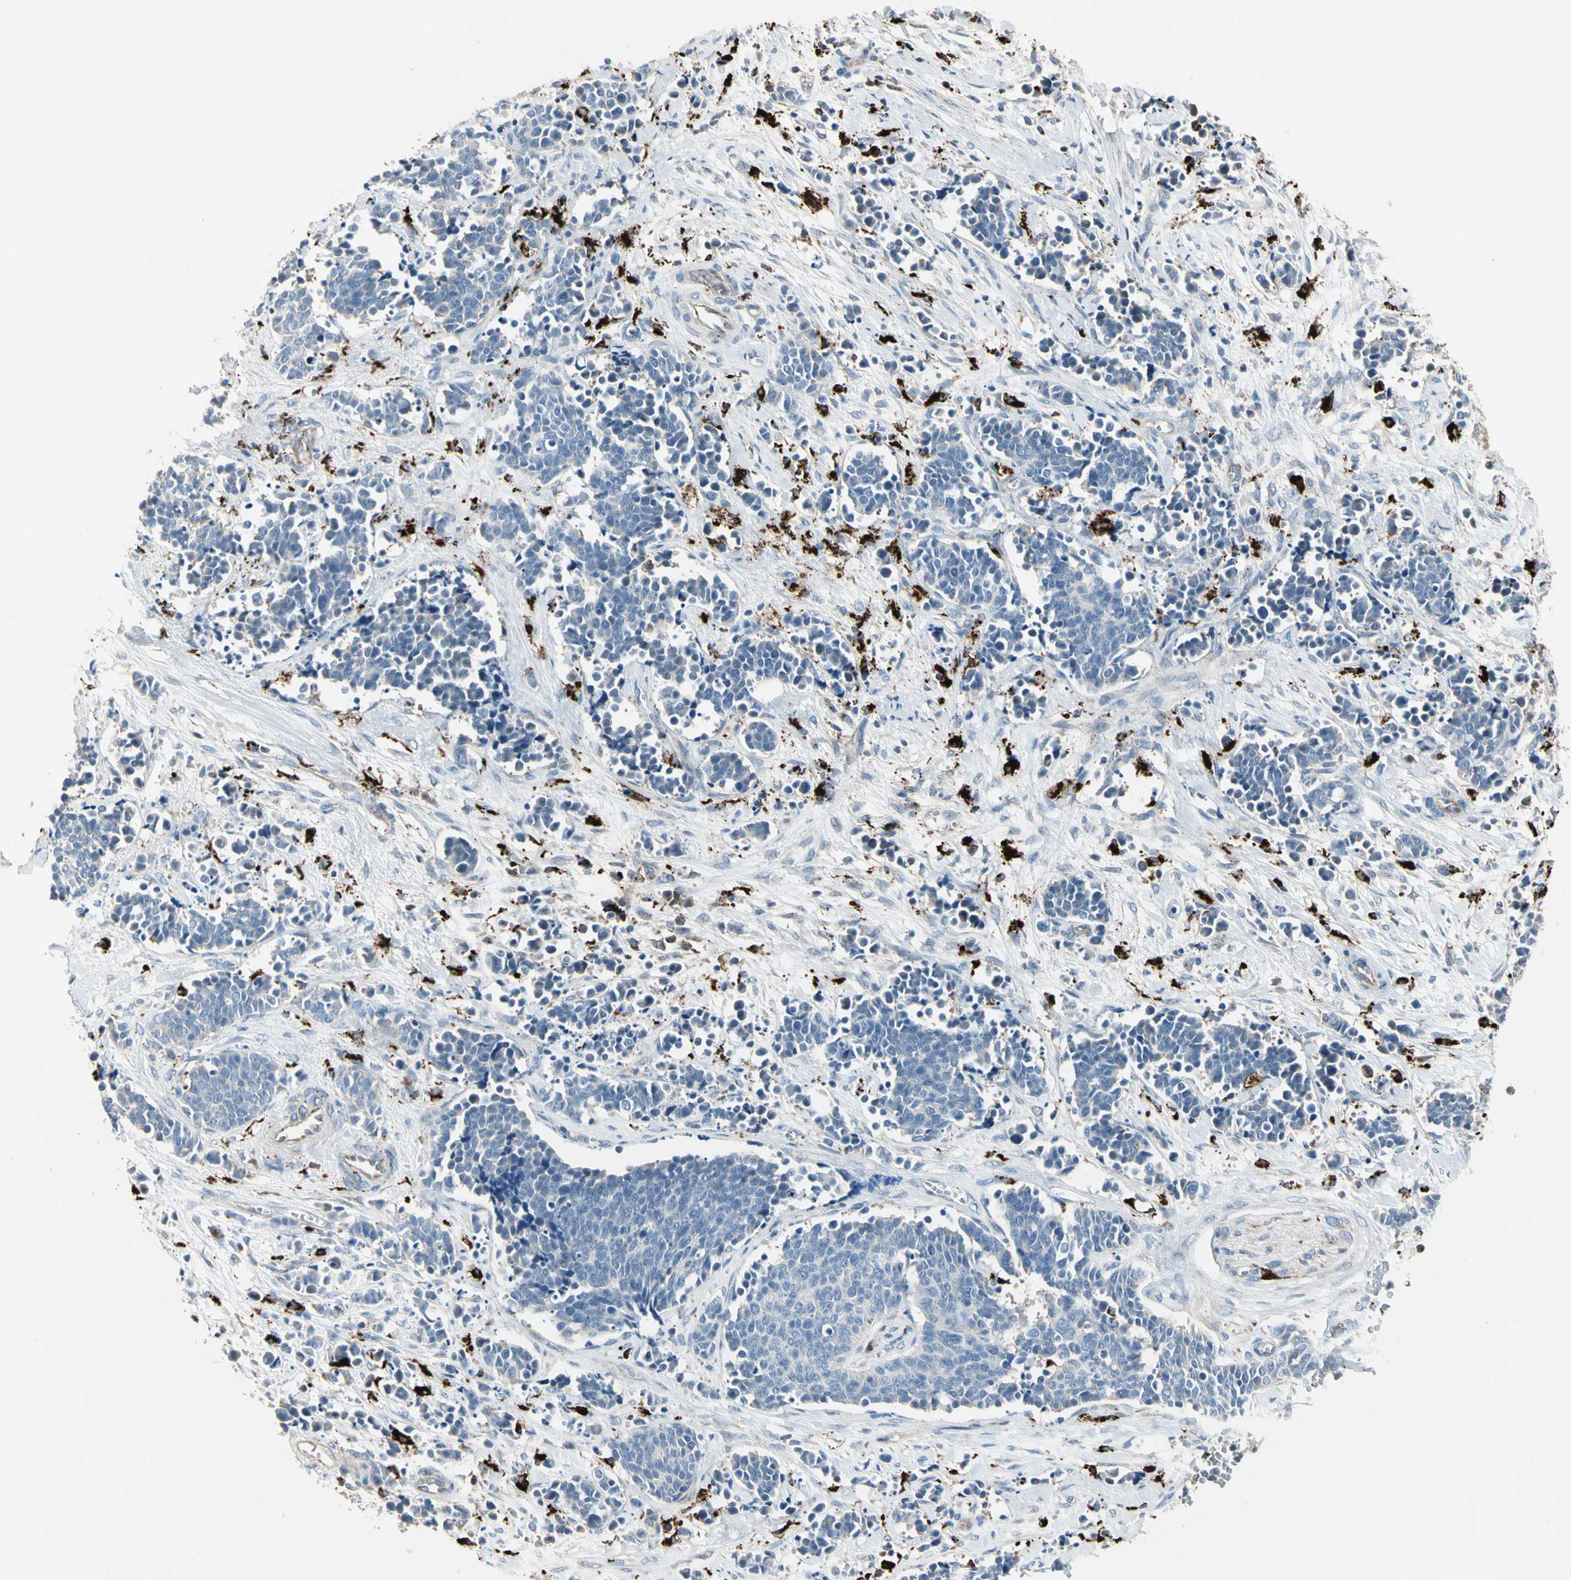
{"staining": {"intensity": "negative", "quantity": "none", "location": "none"}, "tissue": "cervical cancer", "cell_type": "Tumor cells", "image_type": "cancer", "snomed": [{"axis": "morphology", "description": "Squamous cell carcinoma, NOS"}, {"axis": "topography", "description": "Cervix"}], "caption": "A photomicrograph of human cervical cancer (squamous cell carcinoma) is negative for staining in tumor cells. (DAB (3,3'-diaminobenzidine) immunohistochemistry with hematoxylin counter stain).", "gene": "GM2A", "patient": {"sex": "female", "age": 35}}